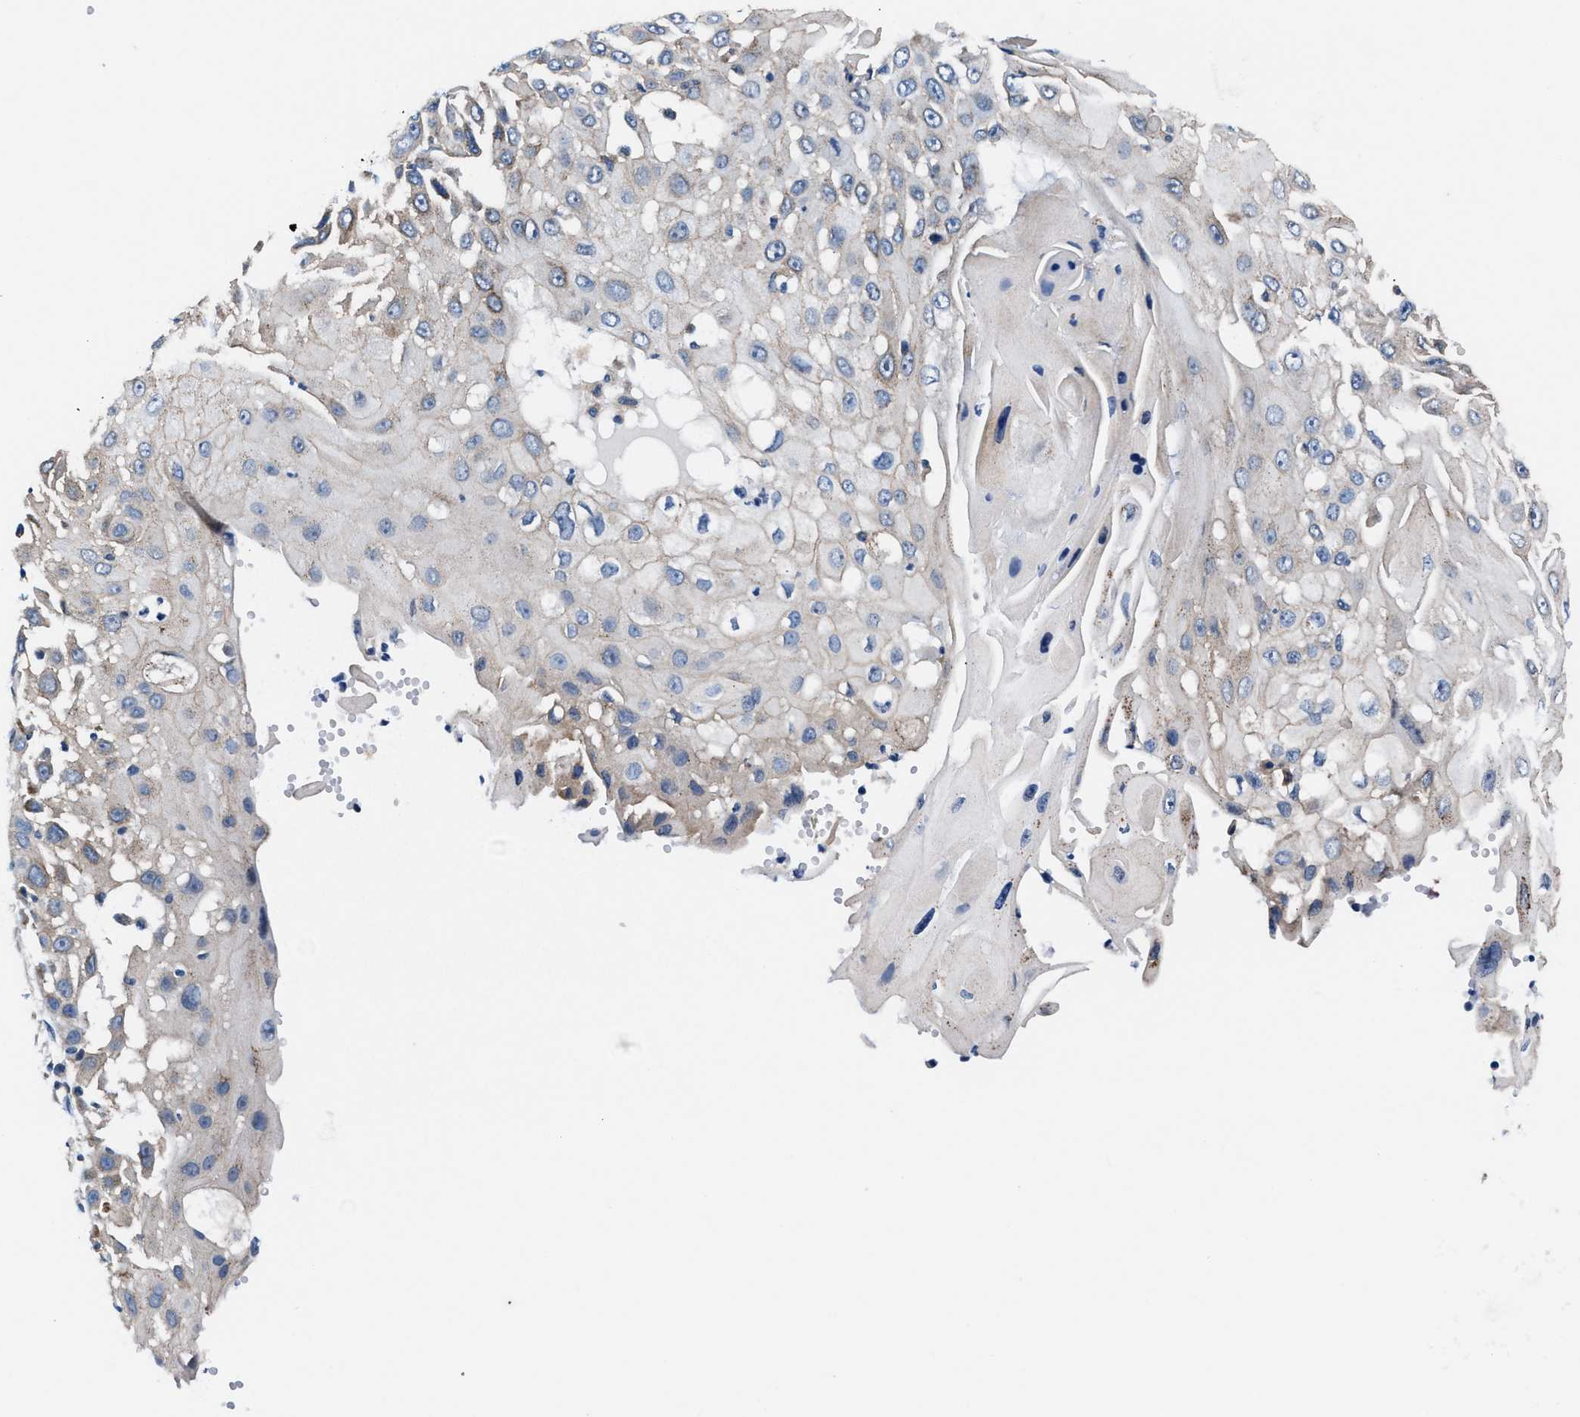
{"staining": {"intensity": "moderate", "quantity": "<25%", "location": "cytoplasmic/membranous"}, "tissue": "skin cancer", "cell_type": "Tumor cells", "image_type": "cancer", "snomed": [{"axis": "morphology", "description": "Squamous cell carcinoma, NOS"}, {"axis": "topography", "description": "Skin"}], "caption": "Skin squamous cell carcinoma stained with a brown dye demonstrates moderate cytoplasmic/membranous positive expression in about <25% of tumor cells.", "gene": "NKTR", "patient": {"sex": "female", "age": 44}}